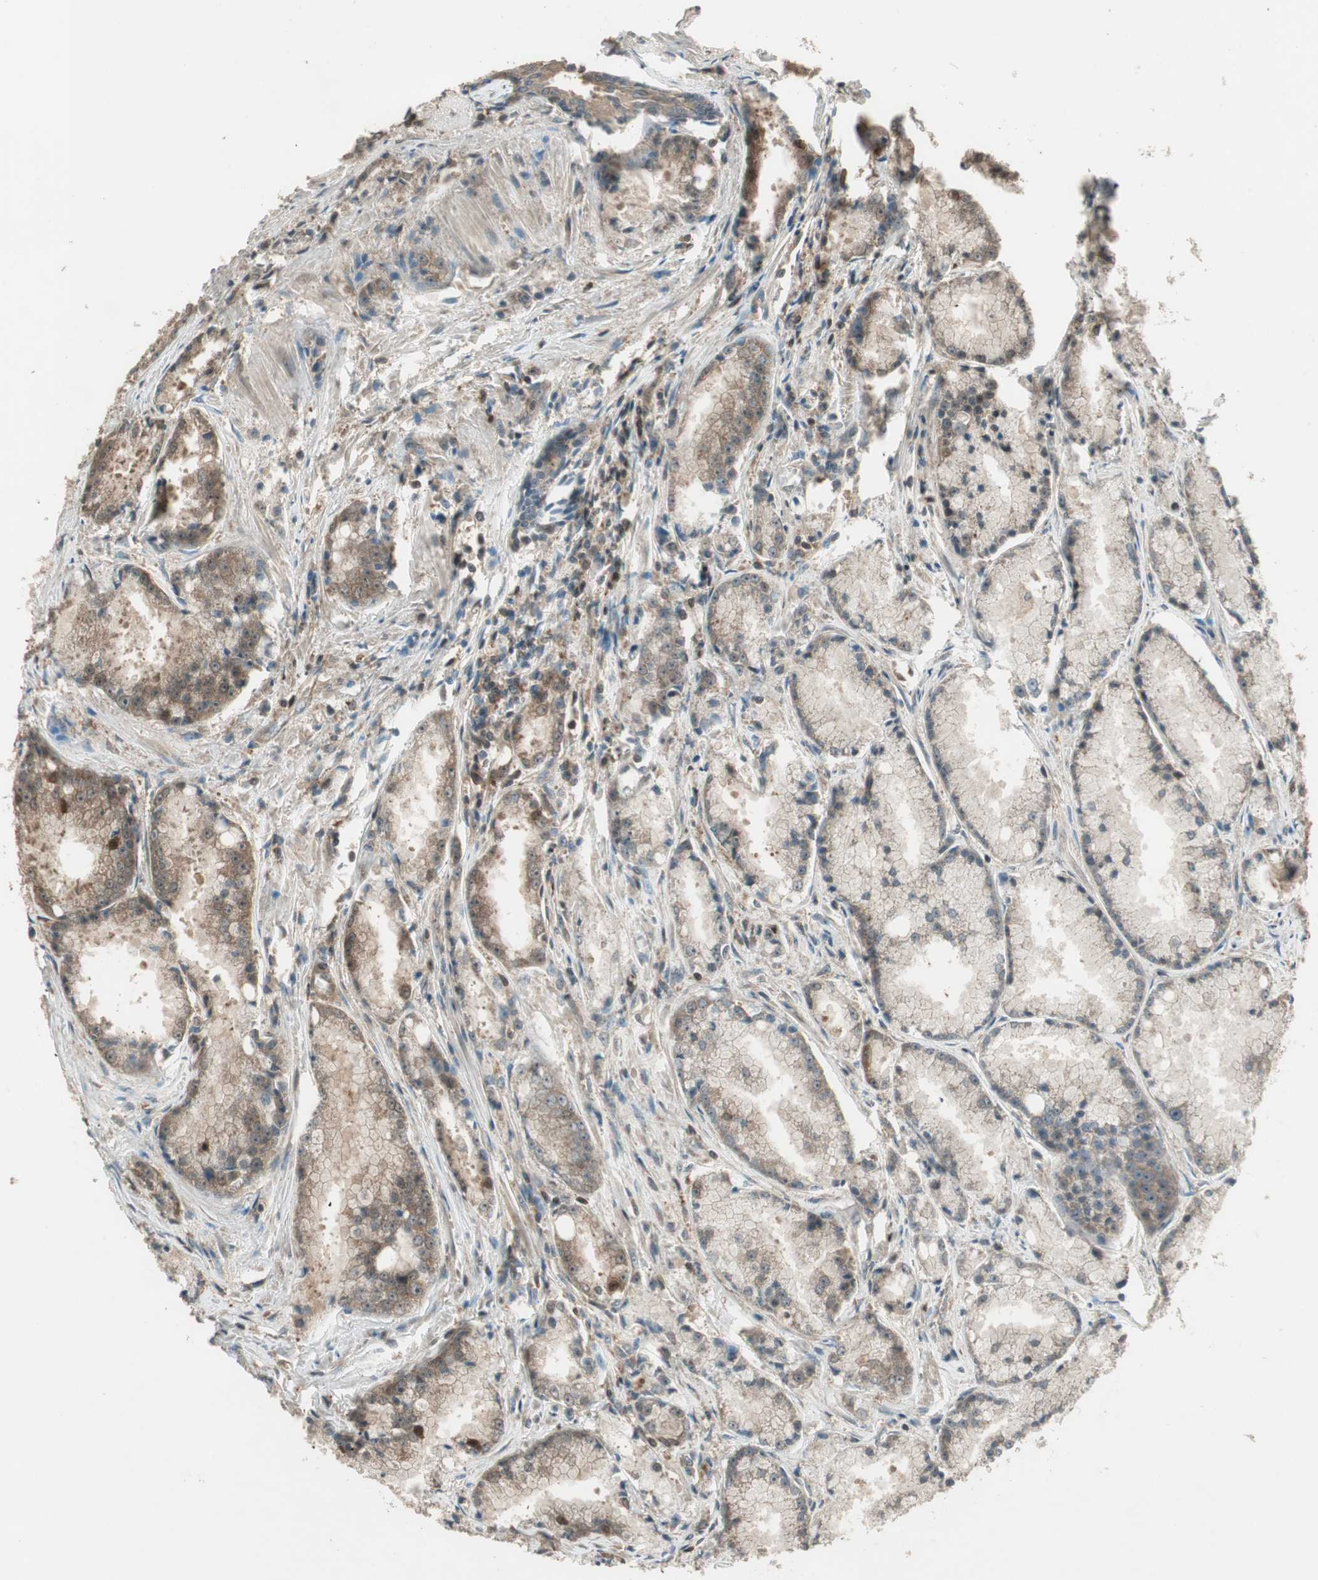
{"staining": {"intensity": "moderate", "quantity": ">75%", "location": "cytoplasmic/membranous"}, "tissue": "prostate cancer", "cell_type": "Tumor cells", "image_type": "cancer", "snomed": [{"axis": "morphology", "description": "Adenocarcinoma, Low grade"}, {"axis": "topography", "description": "Prostate"}], "caption": "Prostate cancer (adenocarcinoma (low-grade)) stained with a brown dye shows moderate cytoplasmic/membranous positive expression in approximately >75% of tumor cells.", "gene": "CNOT4", "patient": {"sex": "male", "age": 64}}